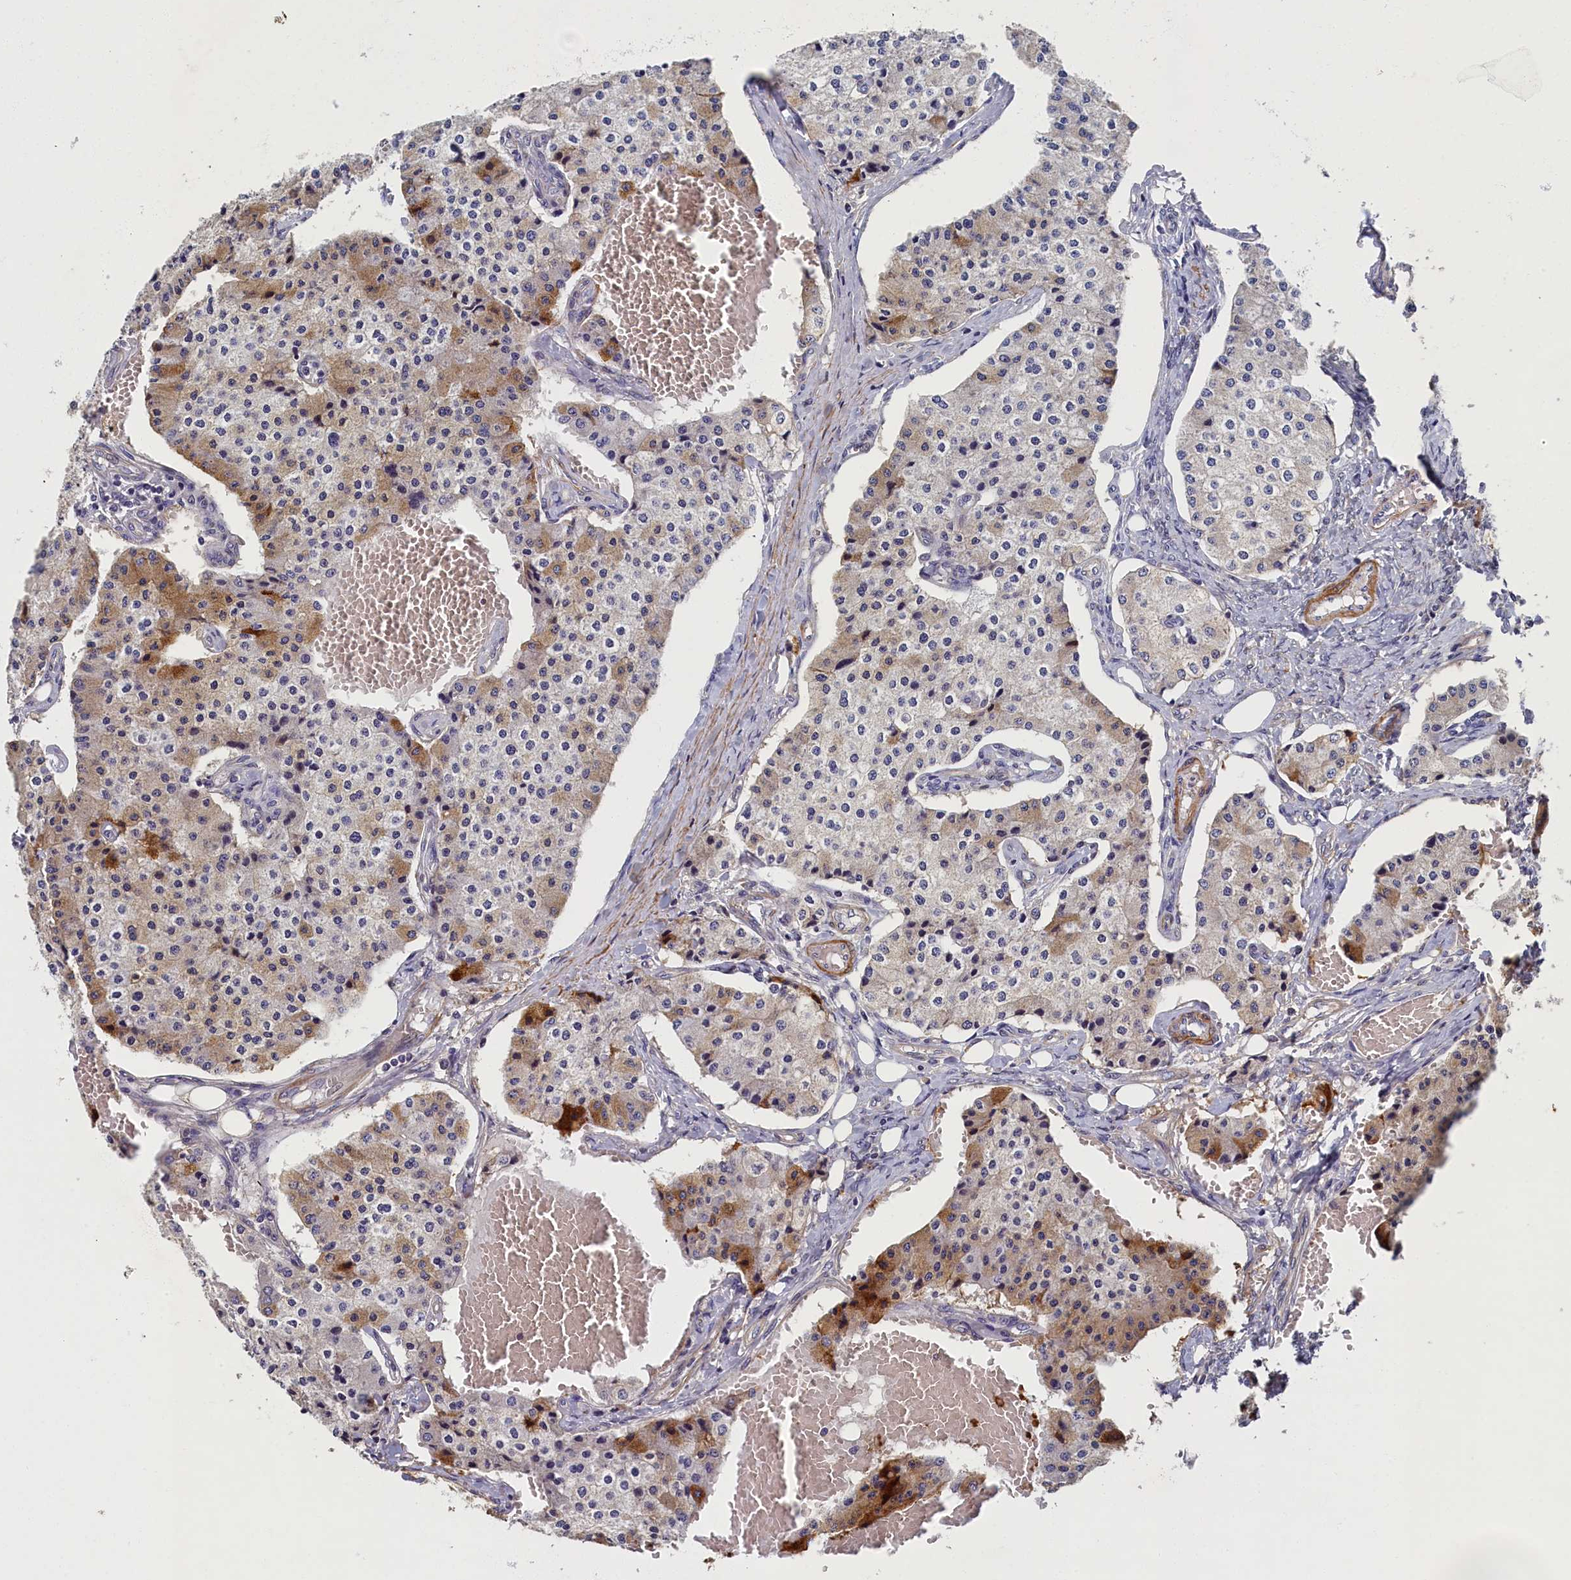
{"staining": {"intensity": "moderate", "quantity": "<25%", "location": "cytoplasmic/membranous"}, "tissue": "carcinoid", "cell_type": "Tumor cells", "image_type": "cancer", "snomed": [{"axis": "morphology", "description": "Carcinoid, malignant, NOS"}, {"axis": "topography", "description": "Colon"}], "caption": "Carcinoid stained with a protein marker demonstrates moderate staining in tumor cells.", "gene": "TBCB", "patient": {"sex": "female", "age": 52}}